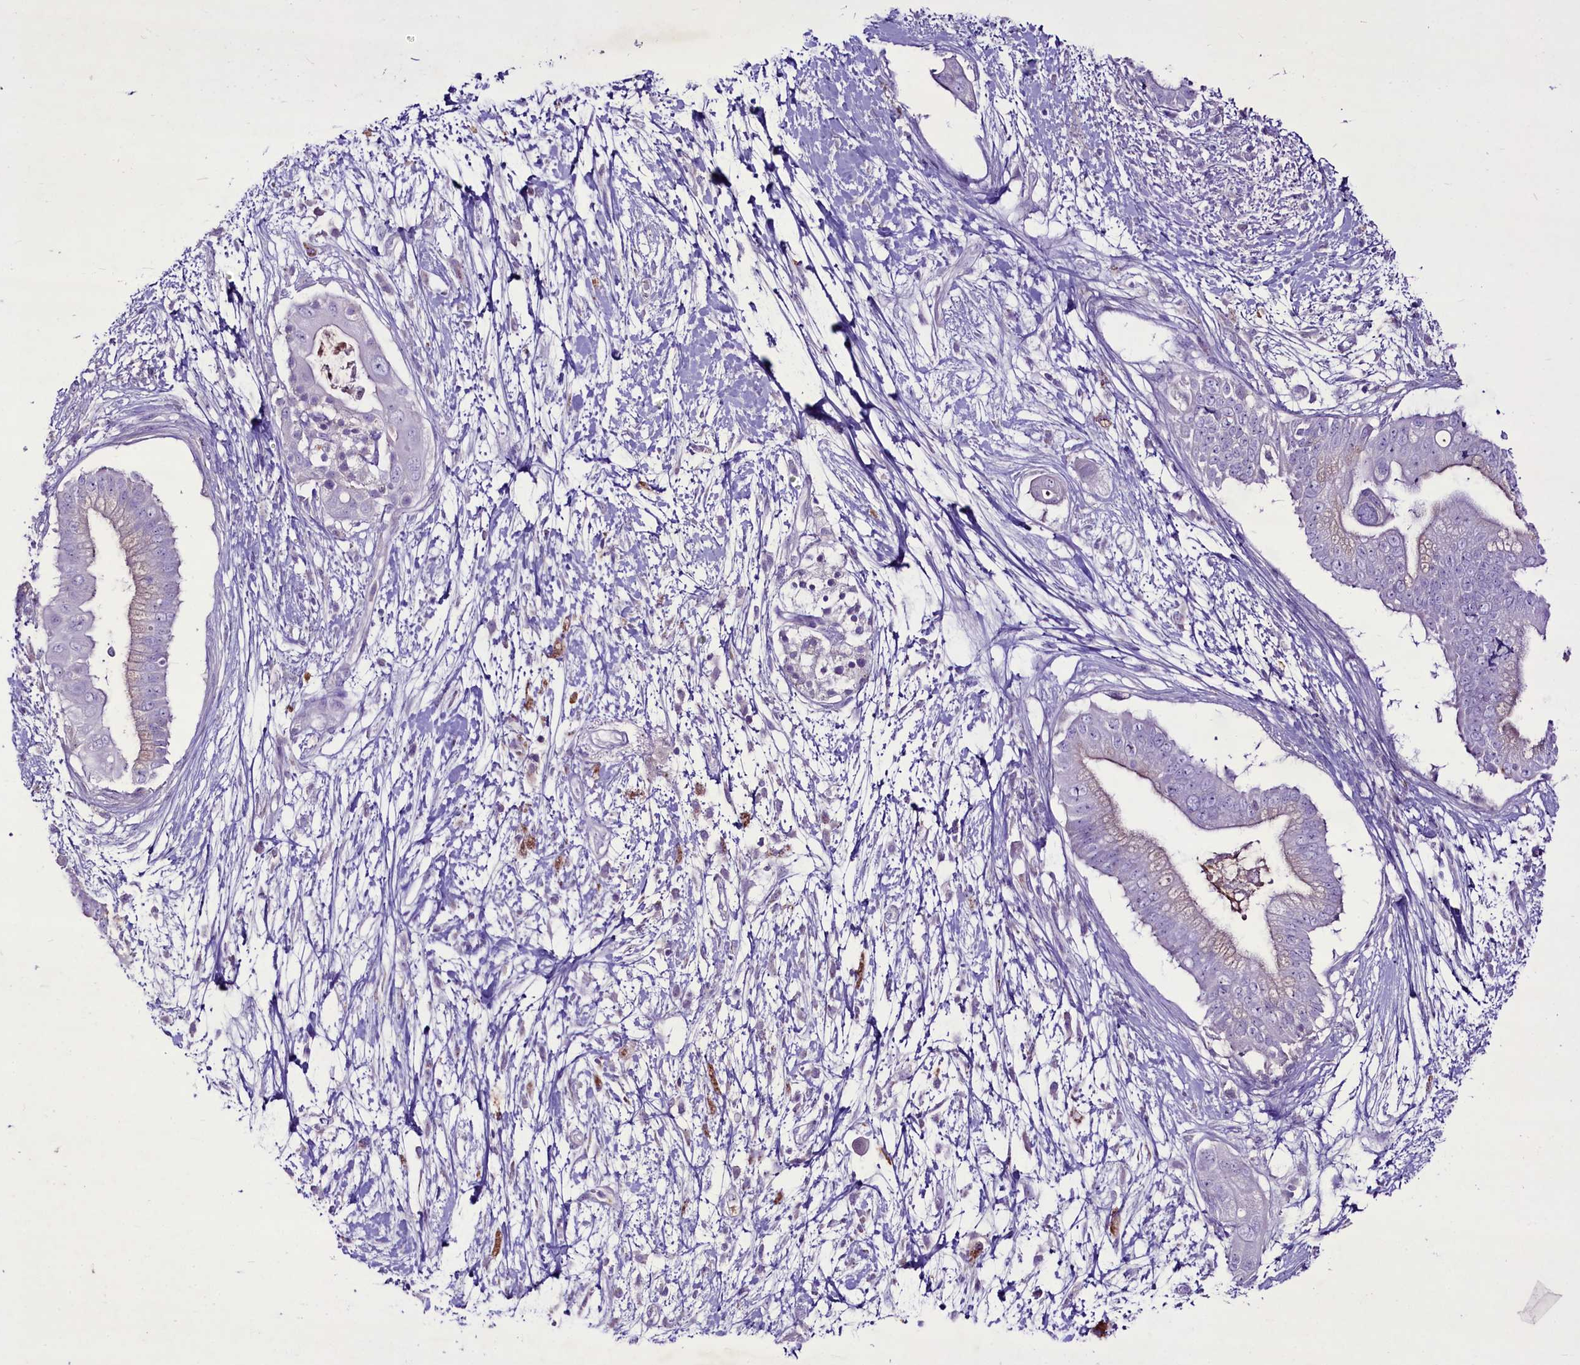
{"staining": {"intensity": "negative", "quantity": "none", "location": "none"}, "tissue": "pancreatic cancer", "cell_type": "Tumor cells", "image_type": "cancer", "snomed": [{"axis": "morphology", "description": "Adenocarcinoma, NOS"}, {"axis": "topography", "description": "Pancreas"}], "caption": "DAB immunohistochemical staining of human adenocarcinoma (pancreatic) reveals no significant positivity in tumor cells.", "gene": "FAM209B", "patient": {"sex": "male", "age": 68}}